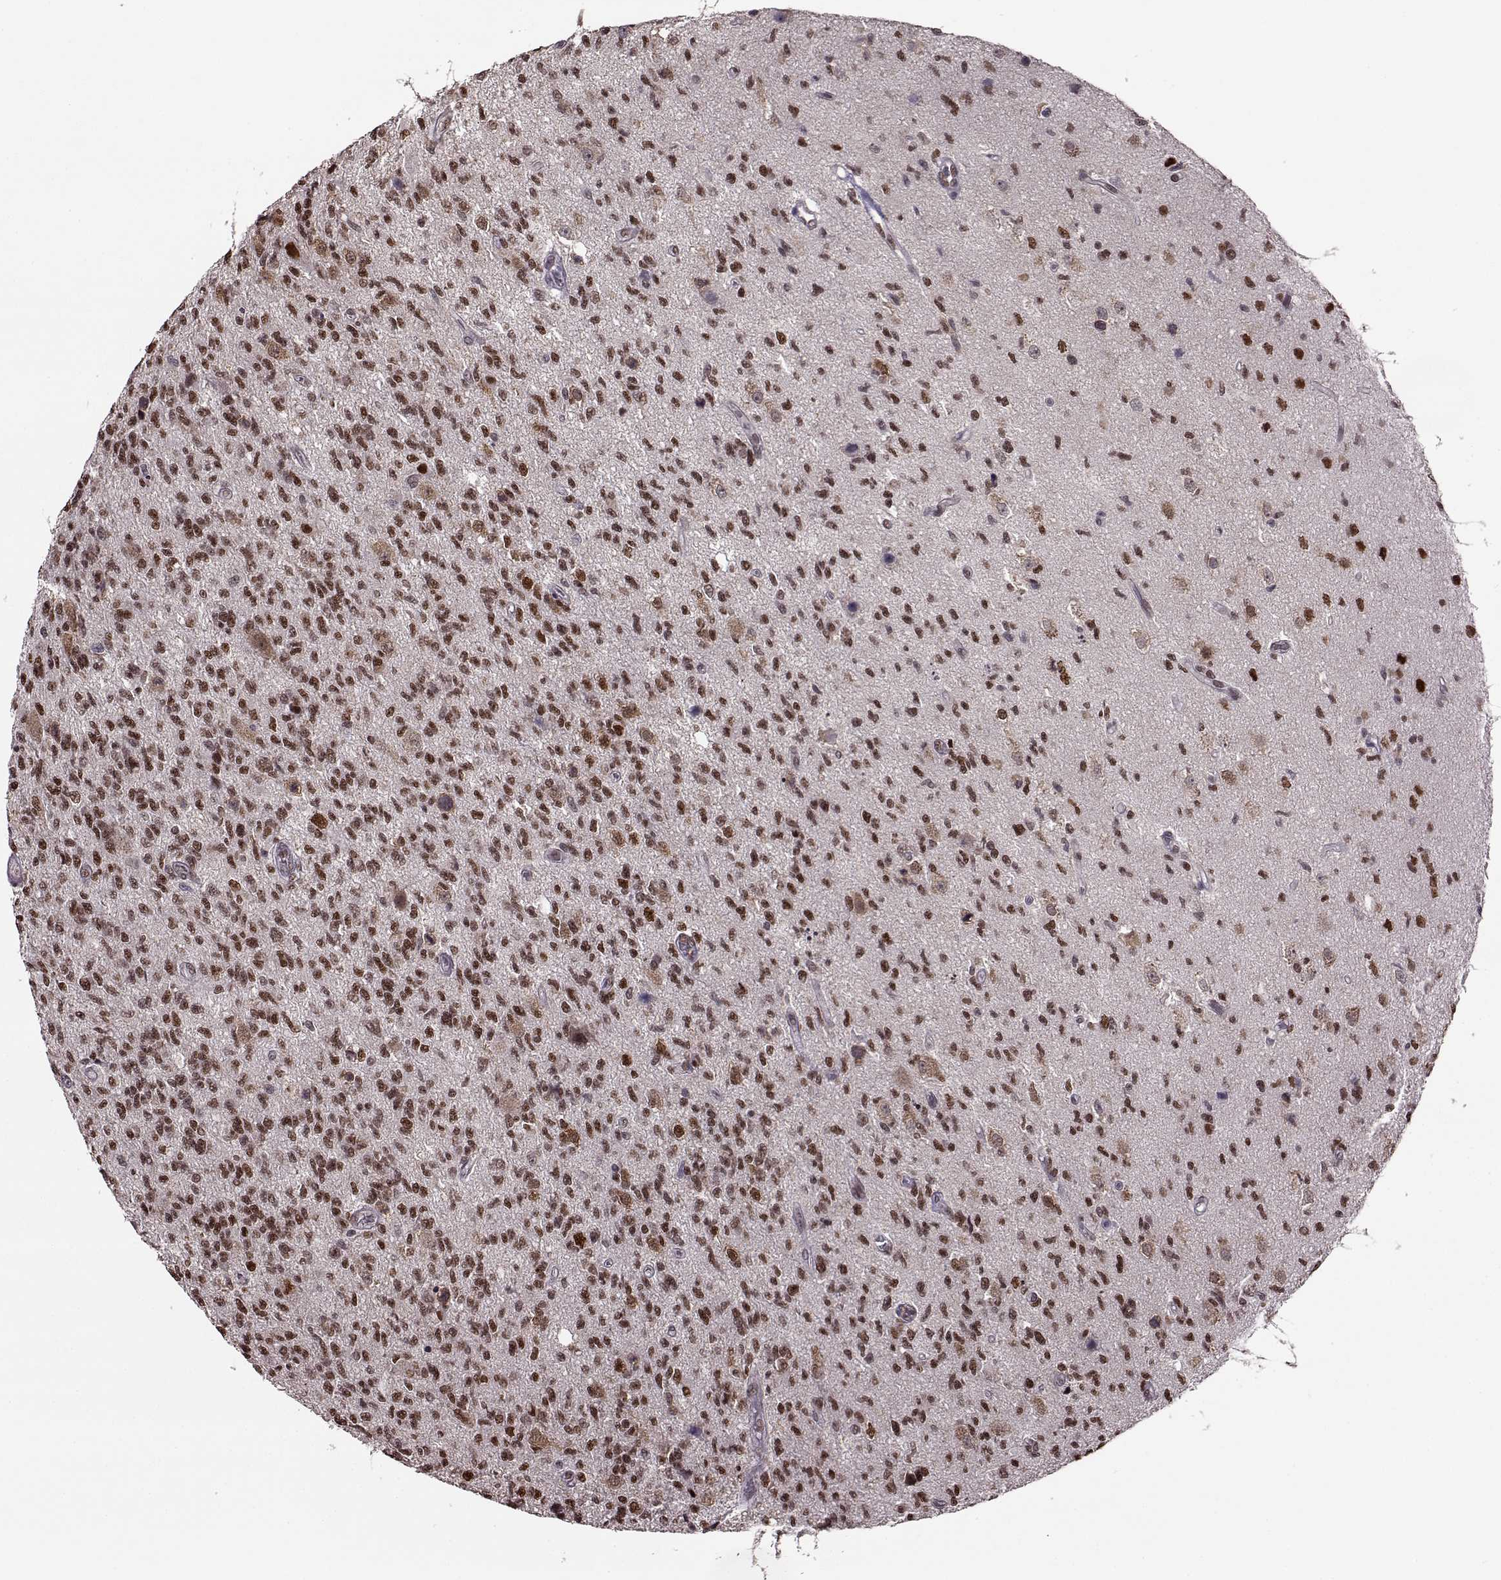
{"staining": {"intensity": "moderate", "quantity": ">75%", "location": "nuclear"}, "tissue": "glioma", "cell_type": "Tumor cells", "image_type": "cancer", "snomed": [{"axis": "morphology", "description": "Glioma, malignant, High grade"}, {"axis": "topography", "description": "Brain"}], "caption": "Glioma was stained to show a protein in brown. There is medium levels of moderate nuclear positivity in about >75% of tumor cells. (DAB = brown stain, brightfield microscopy at high magnification).", "gene": "FTO", "patient": {"sex": "male", "age": 56}}